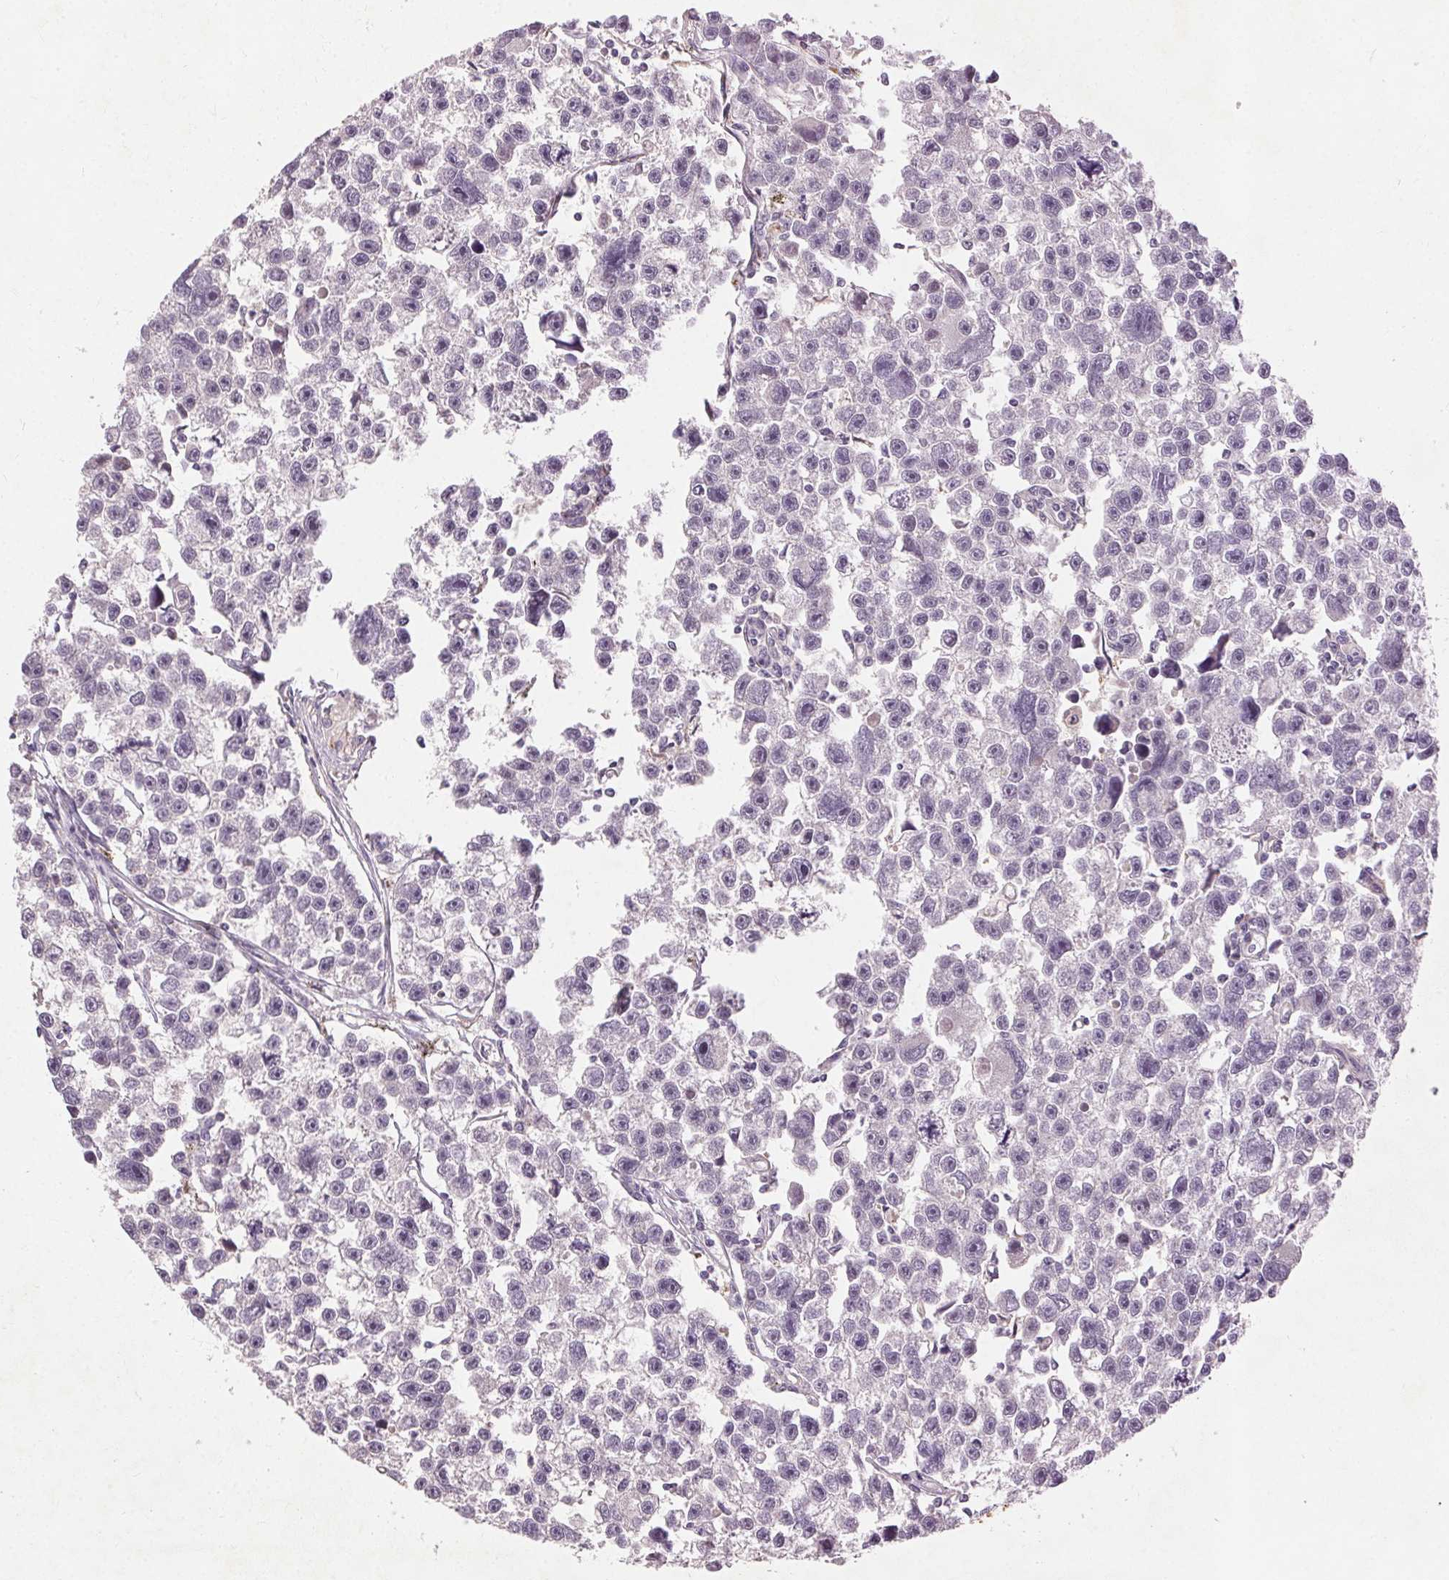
{"staining": {"intensity": "negative", "quantity": "none", "location": "none"}, "tissue": "testis cancer", "cell_type": "Tumor cells", "image_type": "cancer", "snomed": [{"axis": "morphology", "description": "Seminoma, NOS"}, {"axis": "topography", "description": "Testis"}], "caption": "Histopathology image shows no significant protein staining in tumor cells of testis seminoma.", "gene": "REP15", "patient": {"sex": "male", "age": 26}}